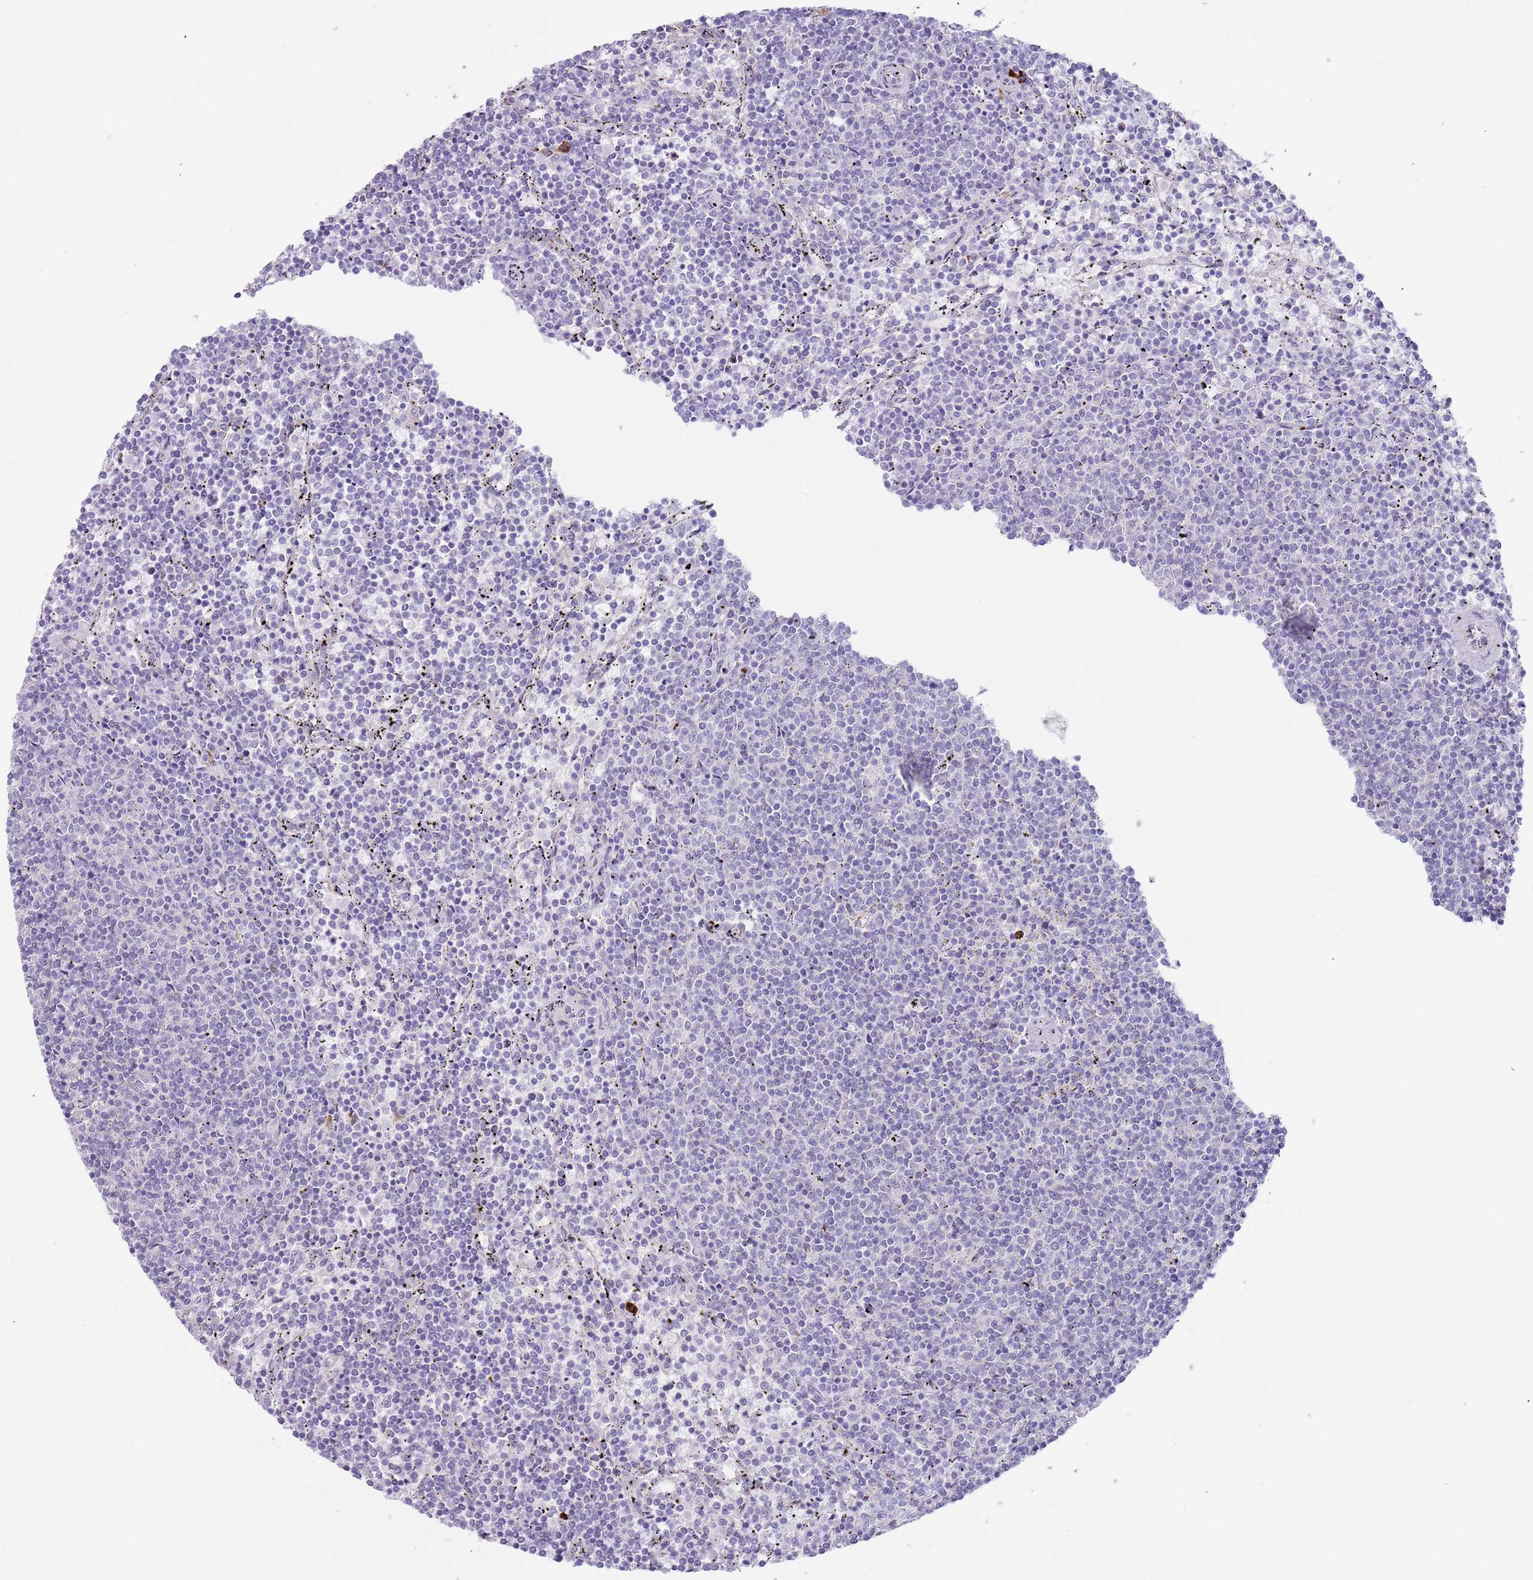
{"staining": {"intensity": "negative", "quantity": "none", "location": "none"}, "tissue": "lymphoma", "cell_type": "Tumor cells", "image_type": "cancer", "snomed": [{"axis": "morphology", "description": "Malignant lymphoma, non-Hodgkin's type, Low grade"}, {"axis": "topography", "description": "Spleen"}], "caption": "DAB immunohistochemical staining of low-grade malignant lymphoma, non-Hodgkin's type exhibits no significant staining in tumor cells.", "gene": "TNRC6C", "patient": {"sex": "female", "age": 50}}